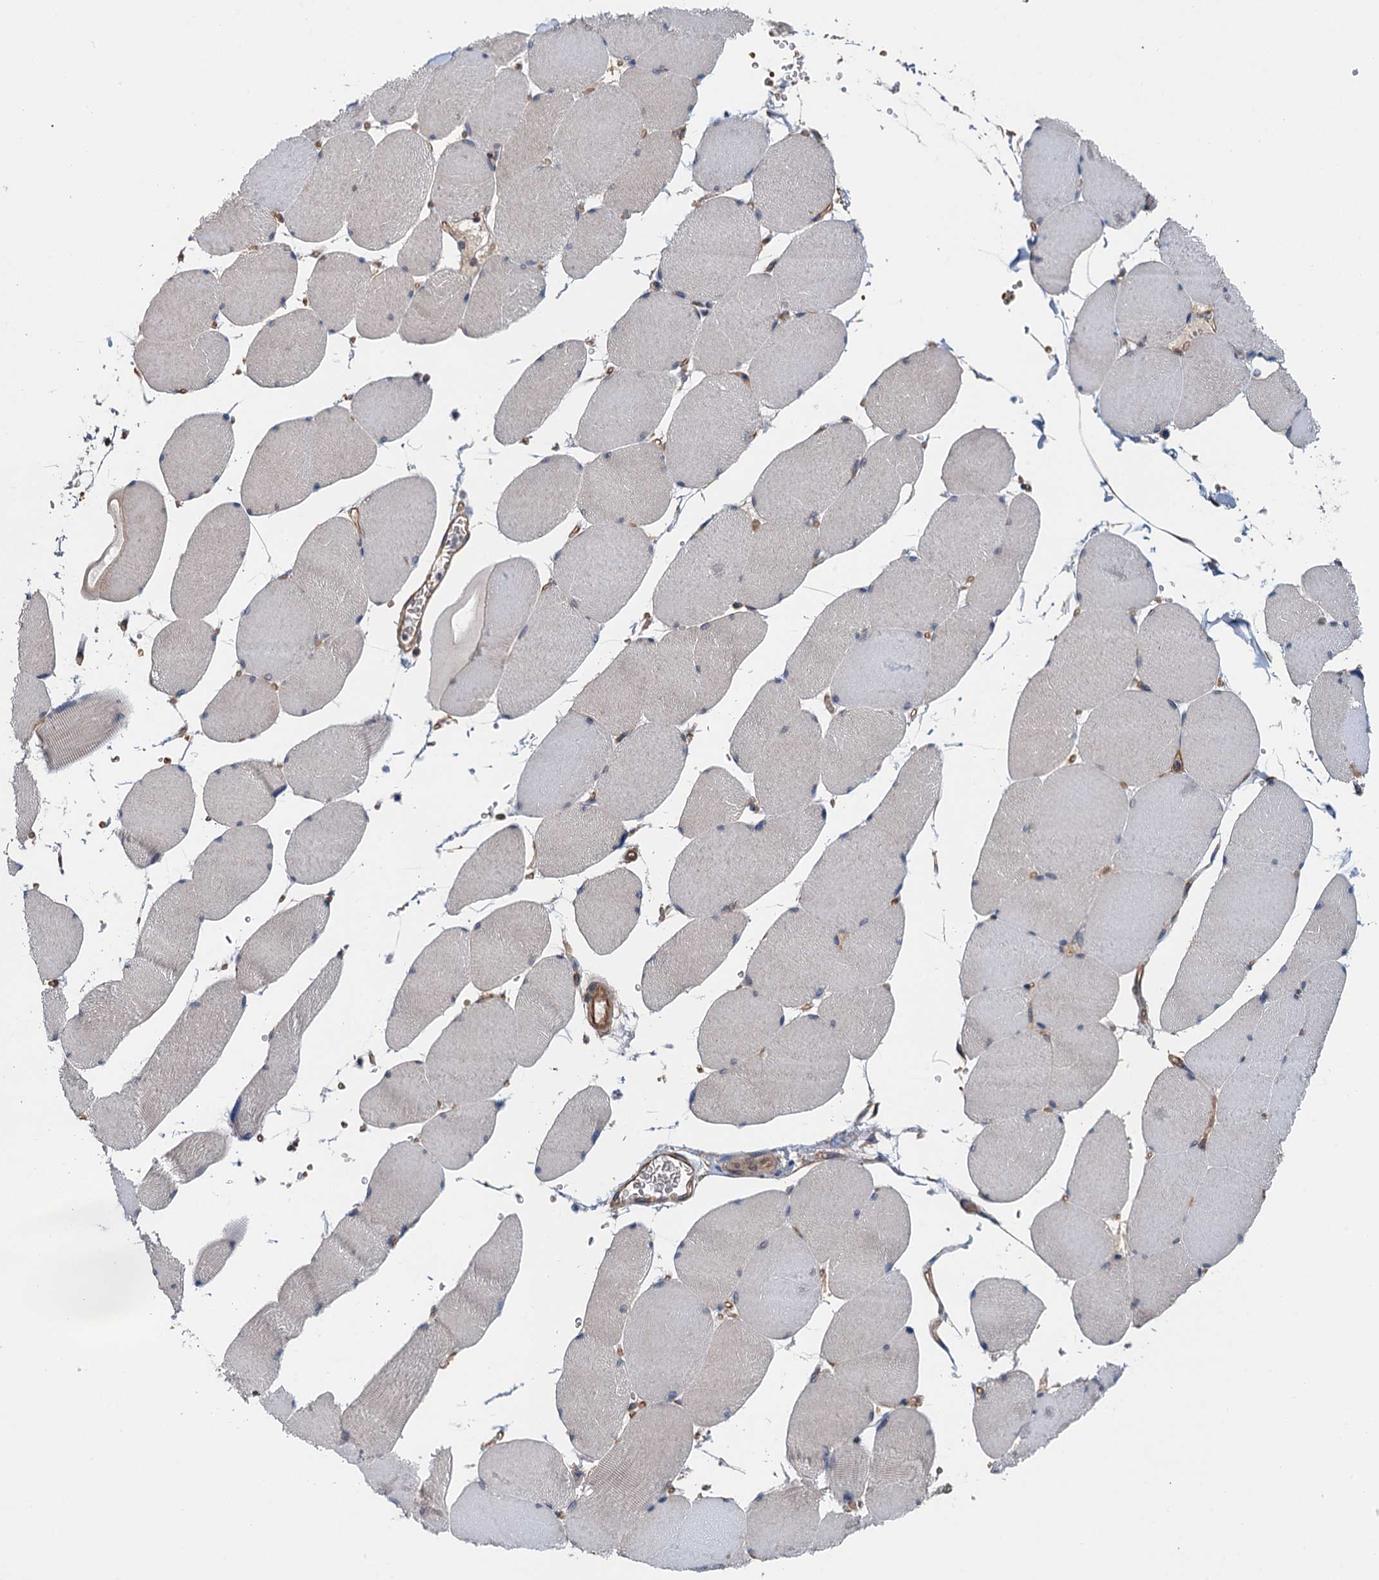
{"staining": {"intensity": "negative", "quantity": "none", "location": "none"}, "tissue": "skeletal muscle", "cell_type": "Myocytes", "image_type": "normal", "snomed": [{"axis": "morphology", "description": "Normal tissue, NOS"}, {"axis": "topography", "description": "Skeletal muscle"}, {"axis": "topography", "description": "Head-Neck"}], "caption": "A high-resolution micrograph shows immunohistochemistry staining of benign skeletal muscle, which exhibits no significant positivity in myocytes. (Stains: DAB immunohistochemistry (IHC) with hematoxylin counter stain, Microscopy: brightfield microscopy at high magnification).", "gene": "ROGDI", "patient": {"sex": "male", "age": 66}}